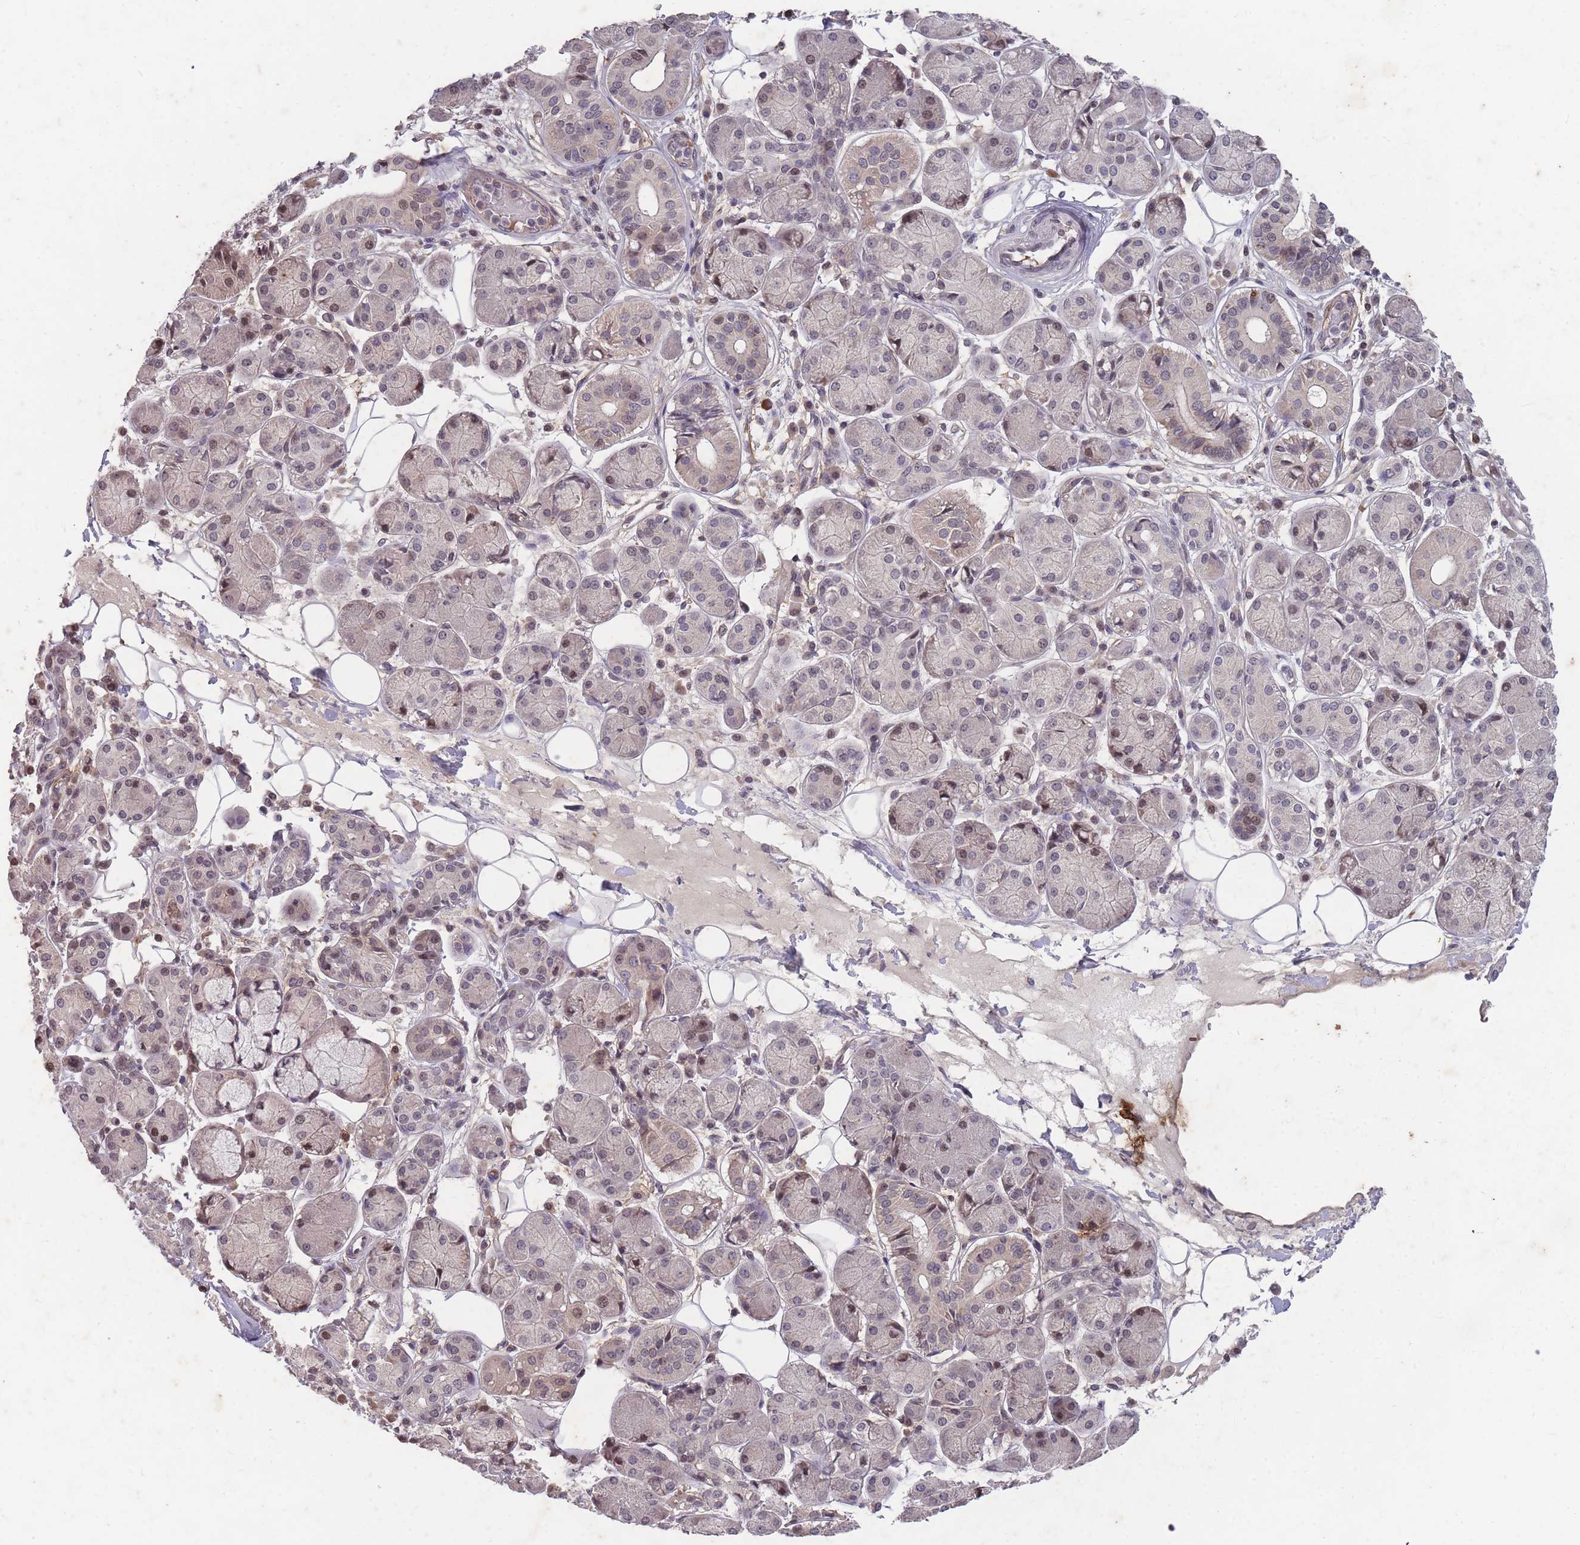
{"staining": {"intensity": "weak", "quantity": "<25%", "location": "cytoplasmic/membranous,nuclear"}, "tissue": "salivary gland", "cell_type": "Glandular cells", "image_type": "normal", "snomed": [{"axis": "morphology", "description": "Squamous cell carcinoma, NOS"}, {"axis": "topography", "description": "Skin"}, {"axis": "topography", "description": "Head-Neck"}], "caption": "This is an immunohistochemistry micrograph of unremarkable salivary gland. There is no expression in glandular cells.", "gene": "GGT5", "patient": {"sex": "male", "age": 80}}